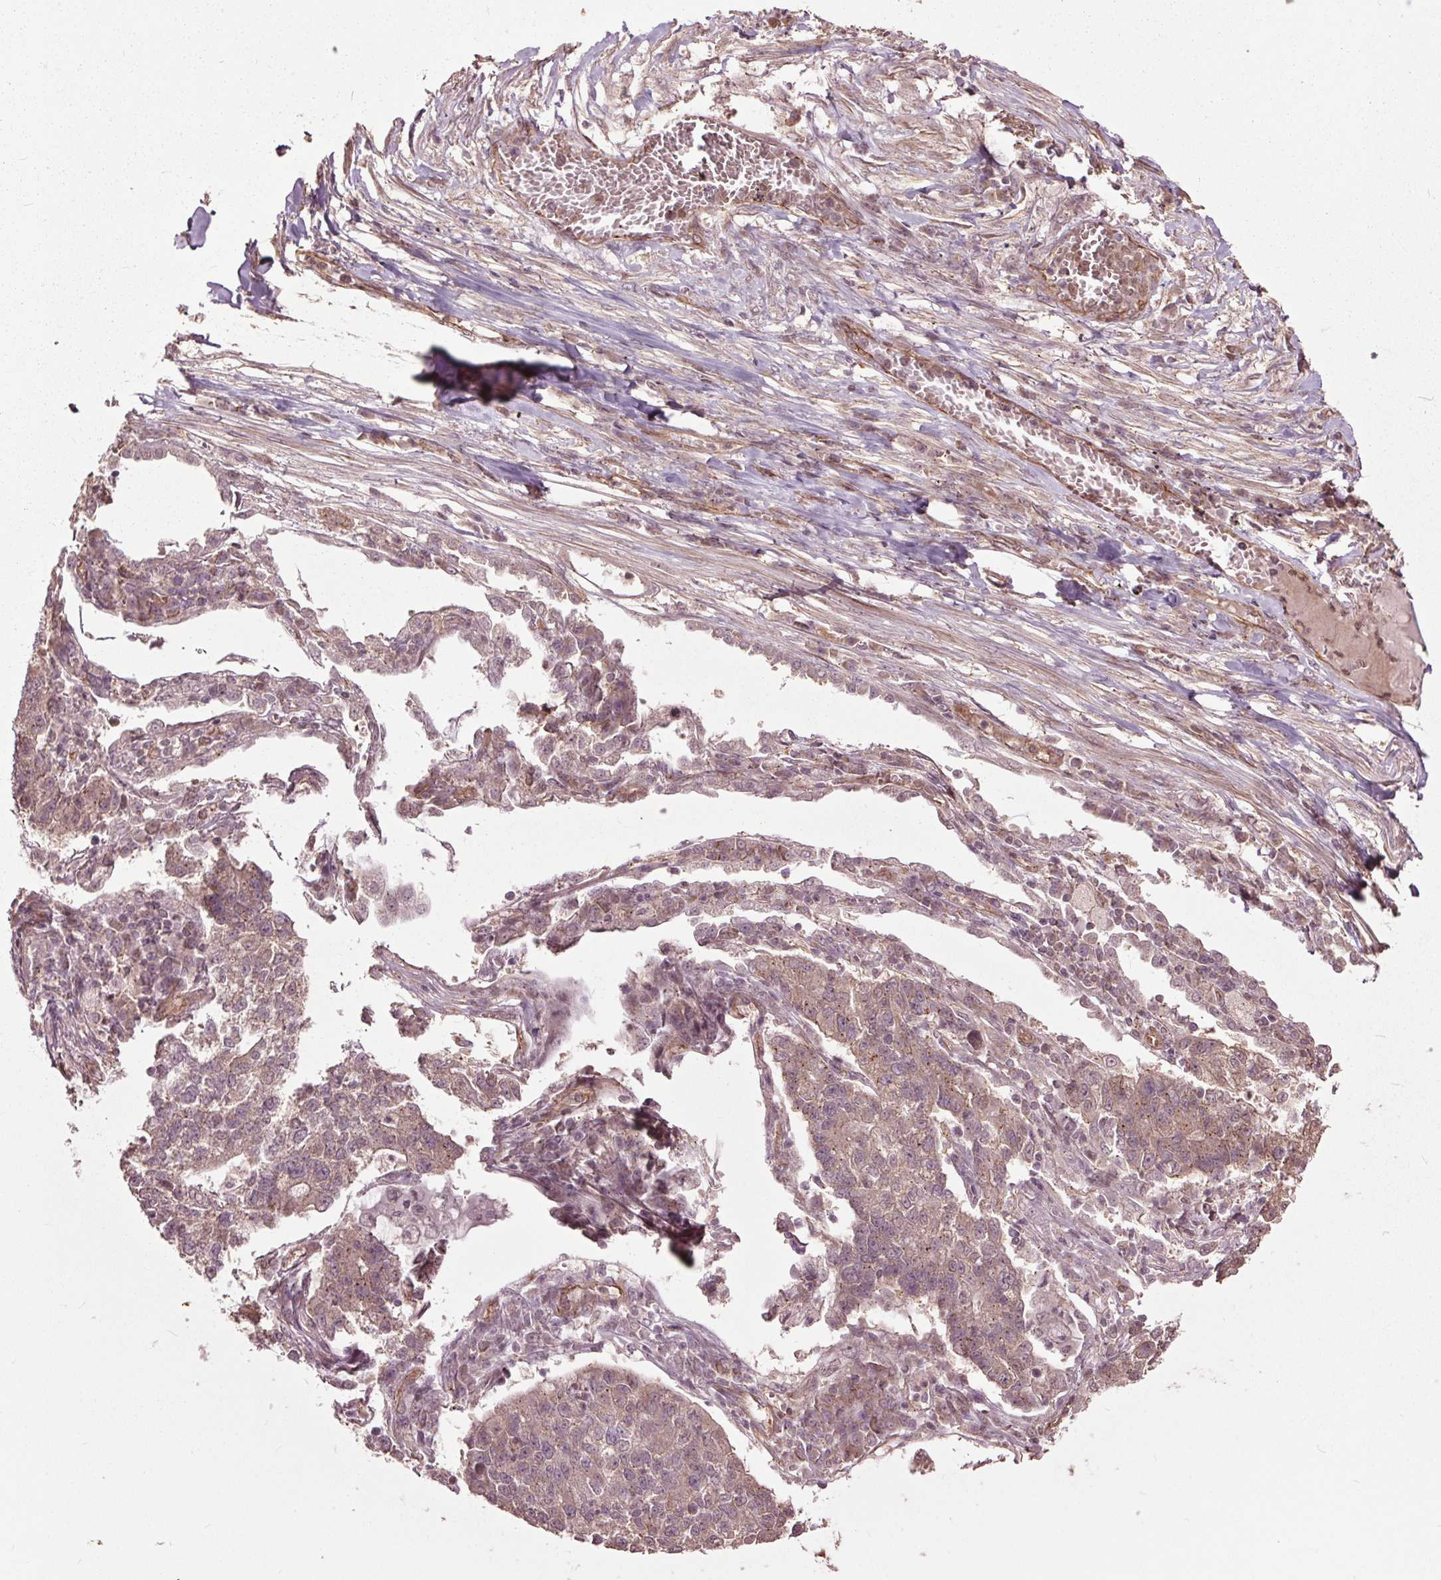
{"staining": {"intensity": "weak", "quantity": ">75%", "location": "cytoplasmic/membranous"}, "tissue": "lung cancer", "cell_type": "Tumor cells", "image_type": "cancer", "snomed": [{"axis": "morphology", "description": "Adenocarcinoma, NOS"}, {"axis": "topography", "description": "Lung"}], "caption": "Human lung adenocarcinoma stained with a protein marker reveals weak staining in tumor cells.", "gene": "CEP95", "patient": {"sex": "male", "age": 57}}